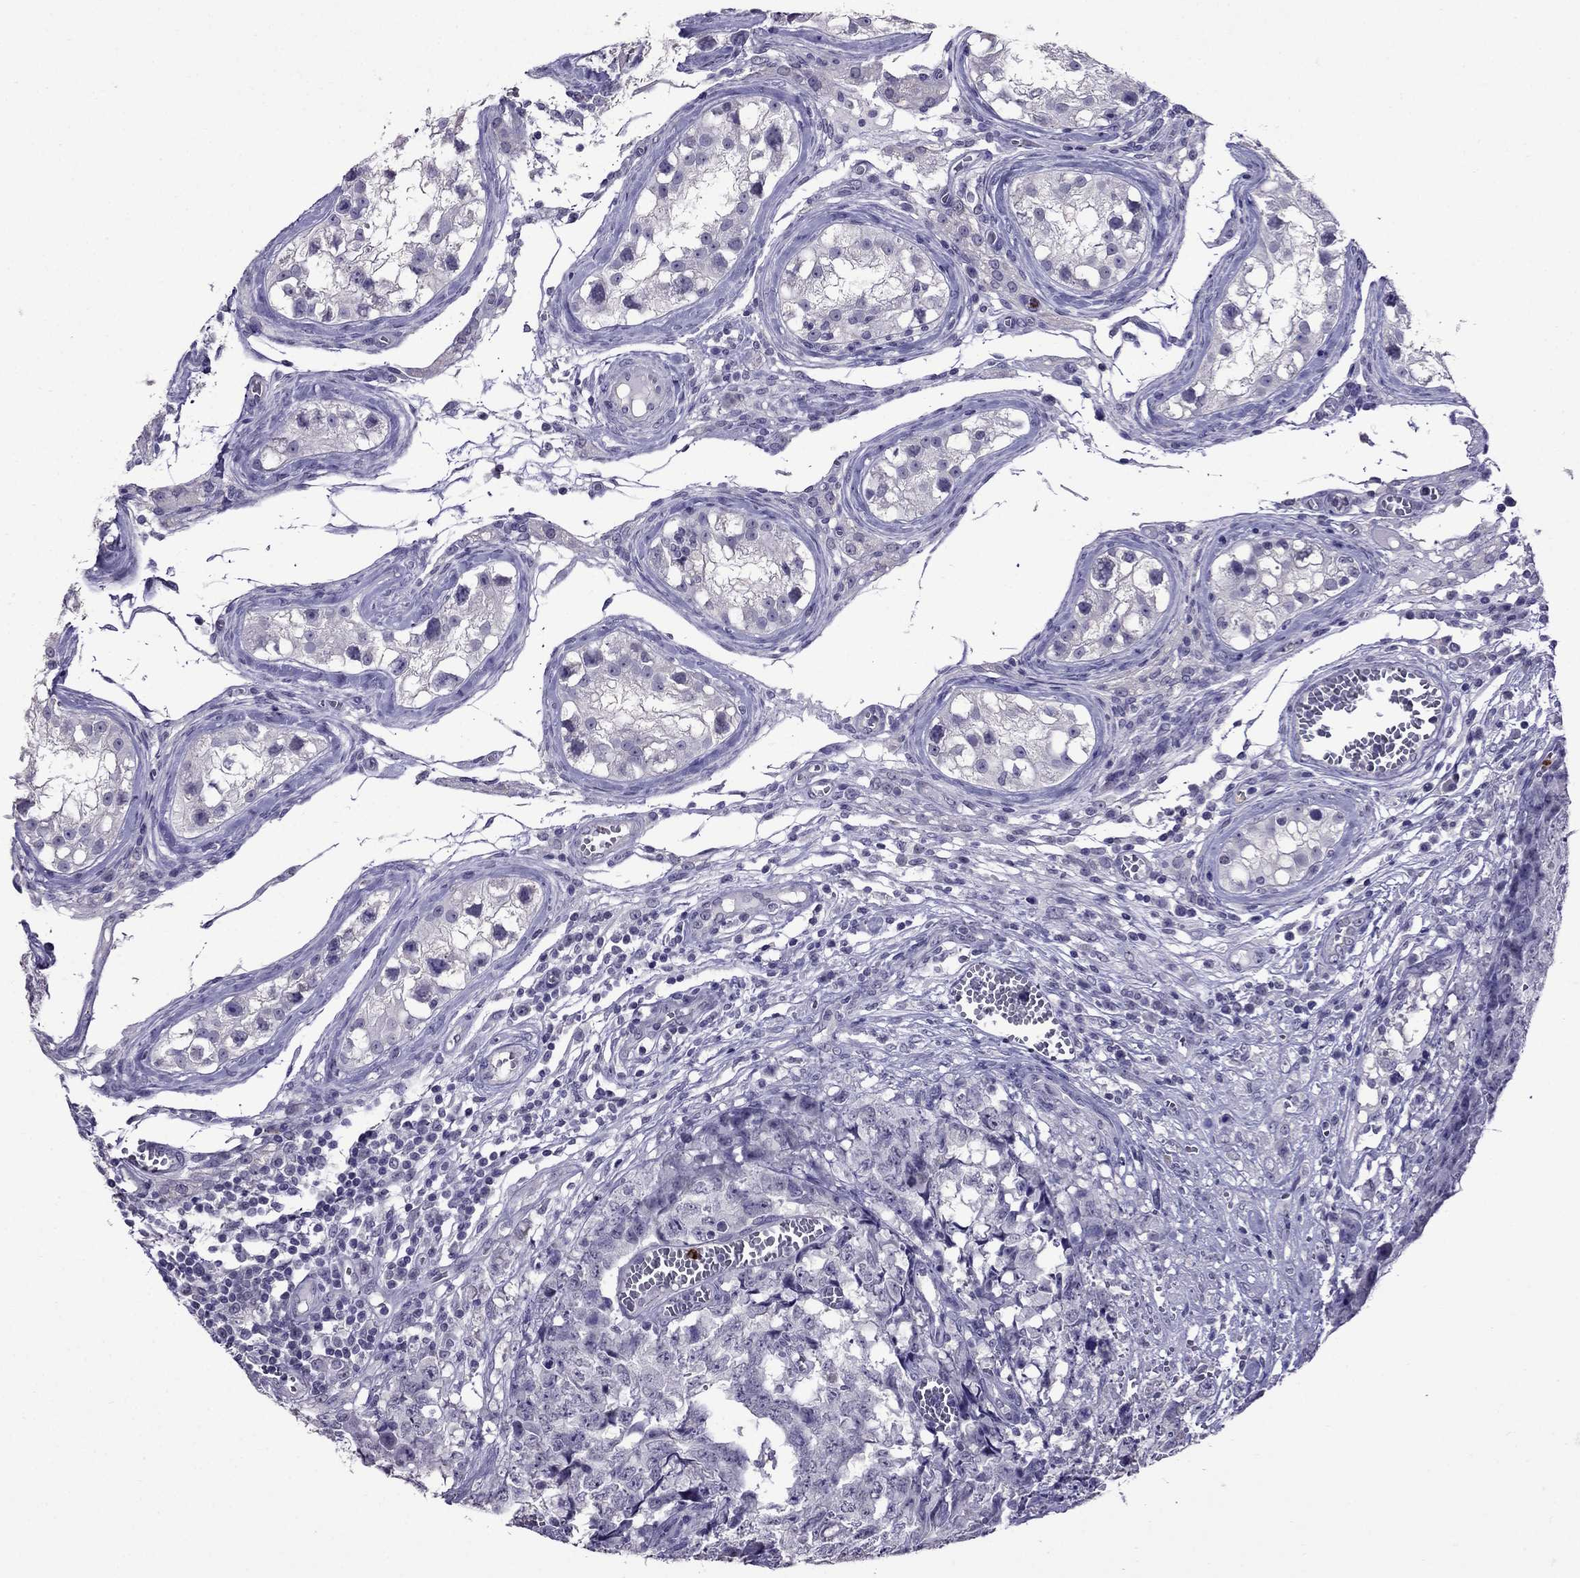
{"staining": {"intensity": "negative", "quantity": "none", "location": "none"}, "tissue": "testis cancer", "cell_type": "Tumor cells", "image_type": "cancer", "snomed": [{"axis": "morphology", "description": "Carcinoma, Embryonal, NOS"}, {"axis": "topography", "description": "Testis"}], "caption": "High power microscopy photomicrograph of an IHC image of embryonal carcinoma (testis), revealing no significant staining in tumor cells.", "gene": "OLFM4", "patient": {"sex": "male", "age": 23}}